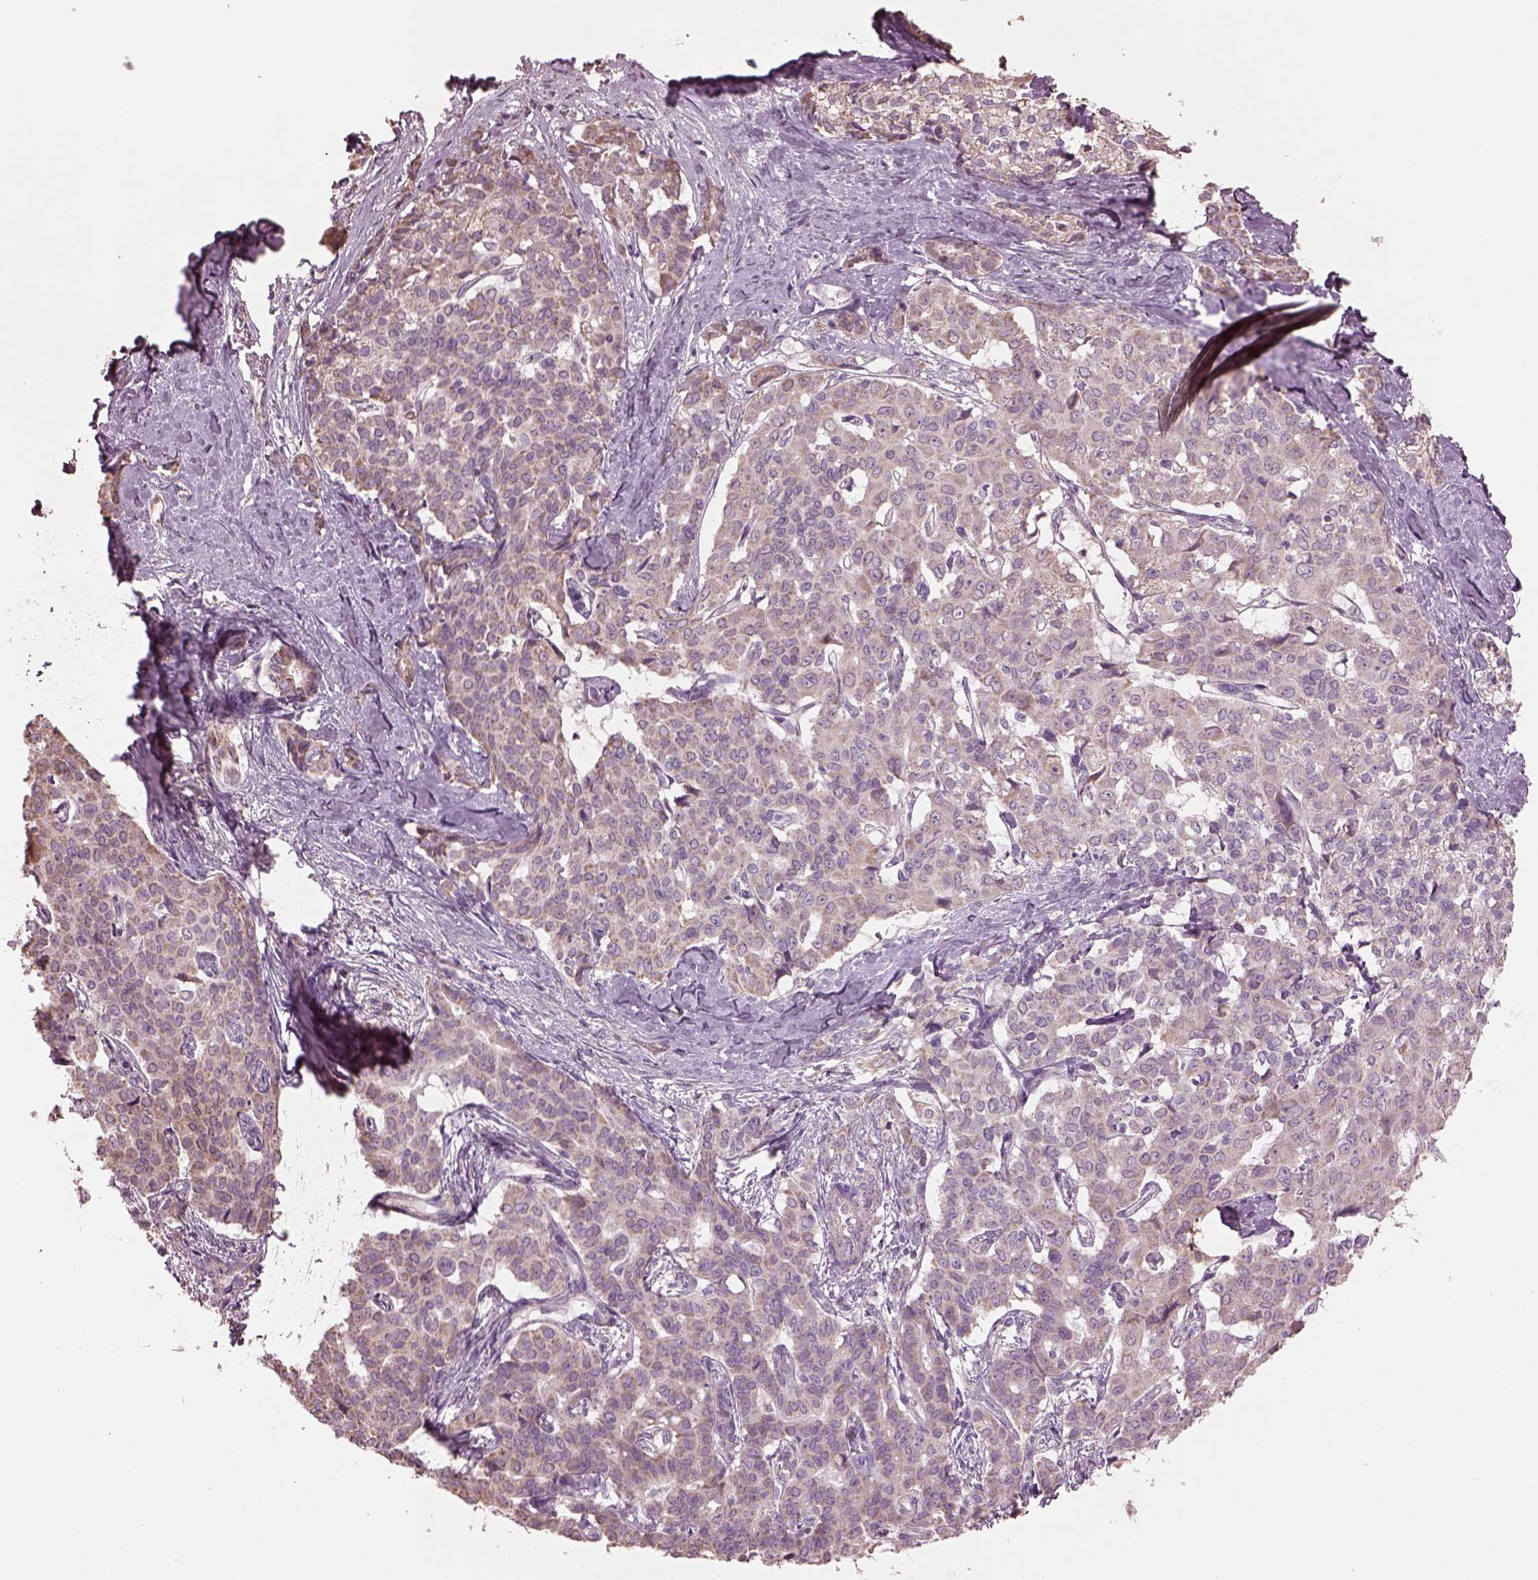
{"staining": {"intensity": "weak", "quantity": ">75%", "location": "cytoplasmic/membranous"}, "tissue": "liver cancer", "cell_type": "Tumor cells", "image_type": "cancer", "snomed": [{"axis": "morphology", "description": "Cholangiocarcinoma"}, {"axis": "topography", "description": "Liver"}], "caption": "The micrograph reveals a brown stain indicating the presence of a protein in the cytoplasmic/membranous of tumor cells in liver cancer. The staining was performed using DAB, with brown indicating positive protein expression. Nuclei are stained blue with hematoxylin.", "gene": "SPATA7", "patient": {"sex": "female", "age": 47}}